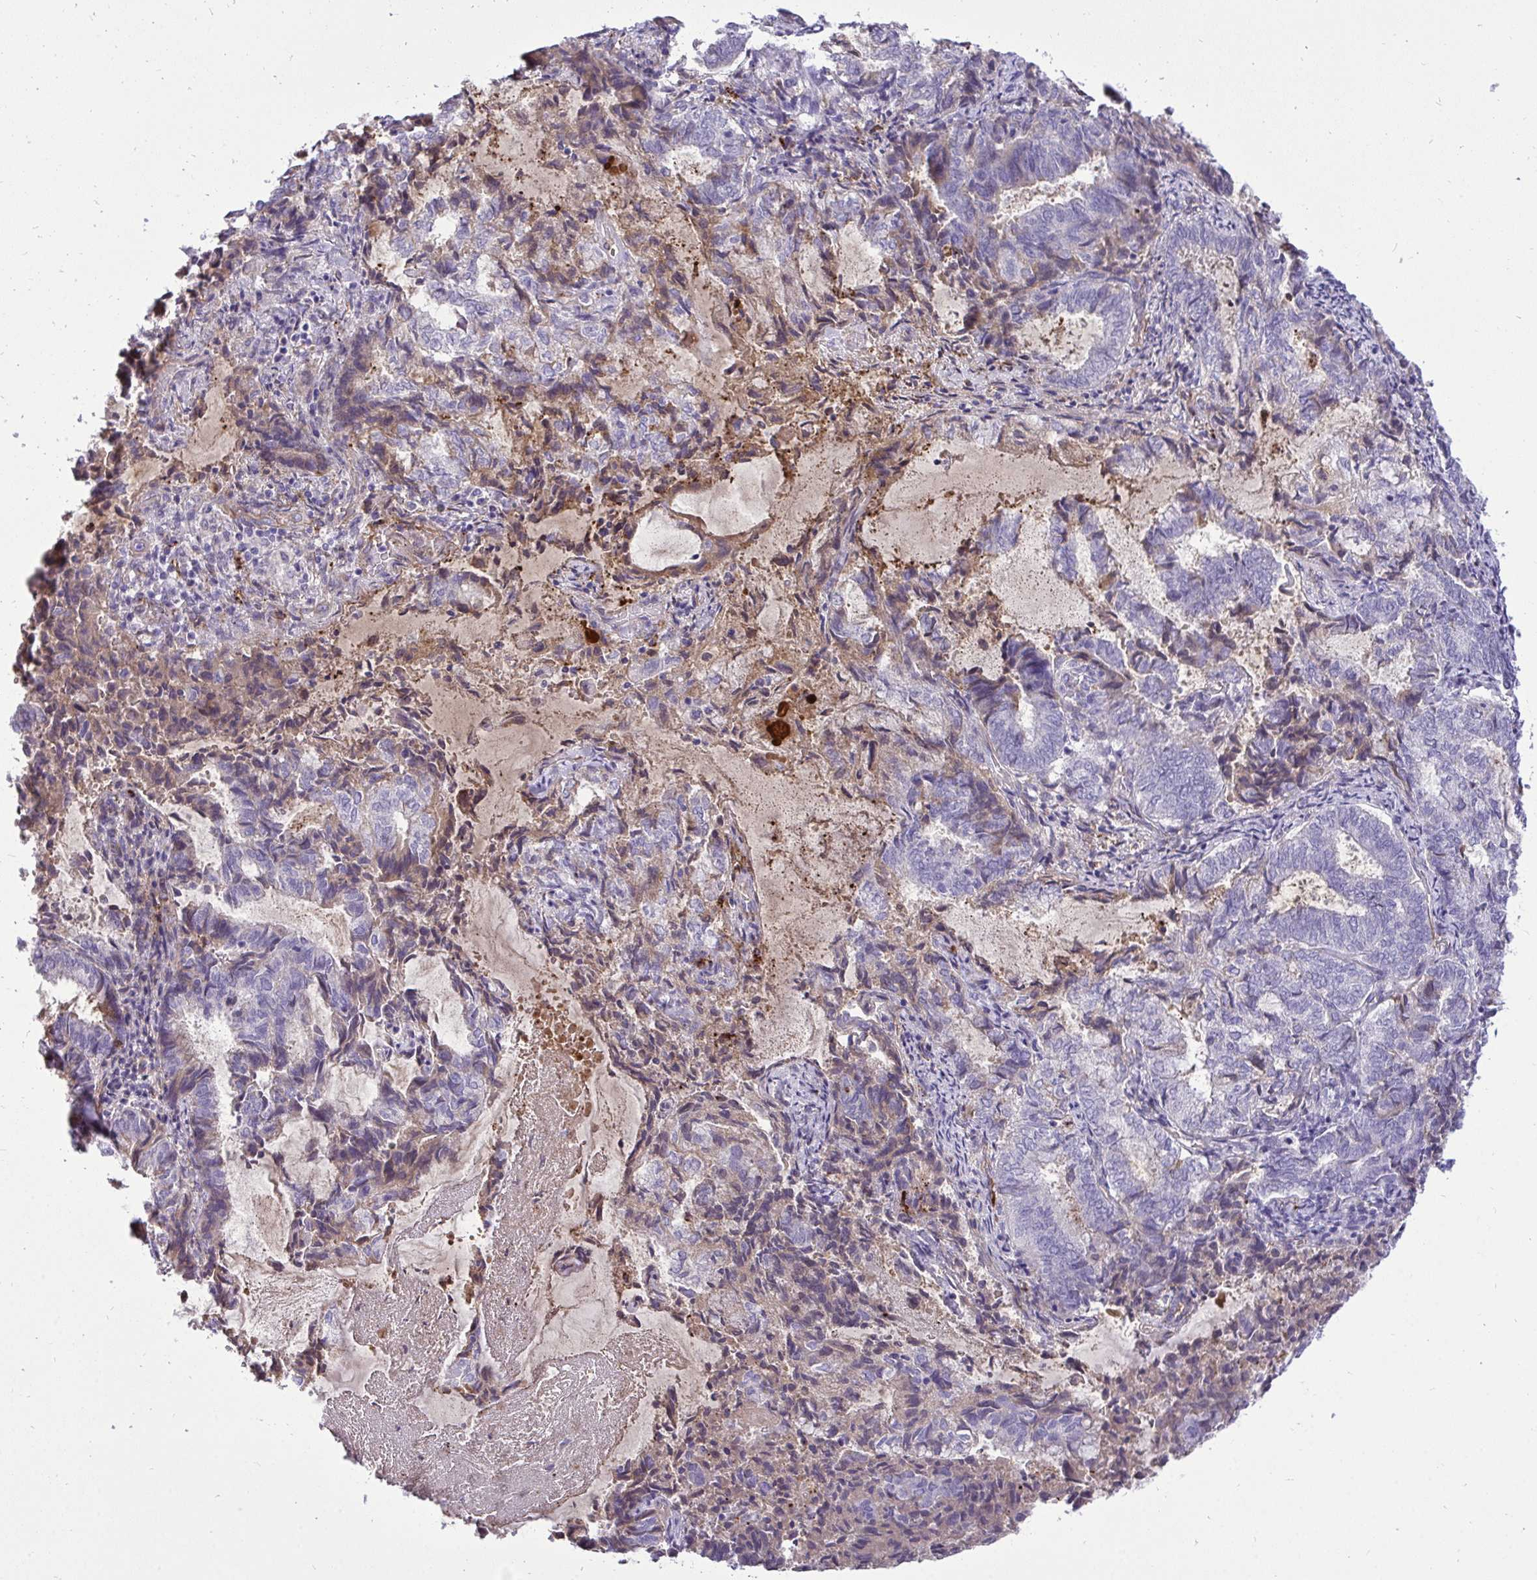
{"staining": {"intensity": "weak", "quantity": "<25%", "location": "cytoplasmic/membranous"}, "tissue": "endometrial cancer", "cell_type": "Tumor cells", "image_type": "cancer", "snomed": [{"axis": "morphology", "description": "Adenocarcinoma, NOS"}, {"axis": "topography", "description": "Endometrium"}], "caption": "Tumor cells show no significant staining in endometrial cancer.", "gene": "F2", "patient": {"sex": "female", "age": 80}}